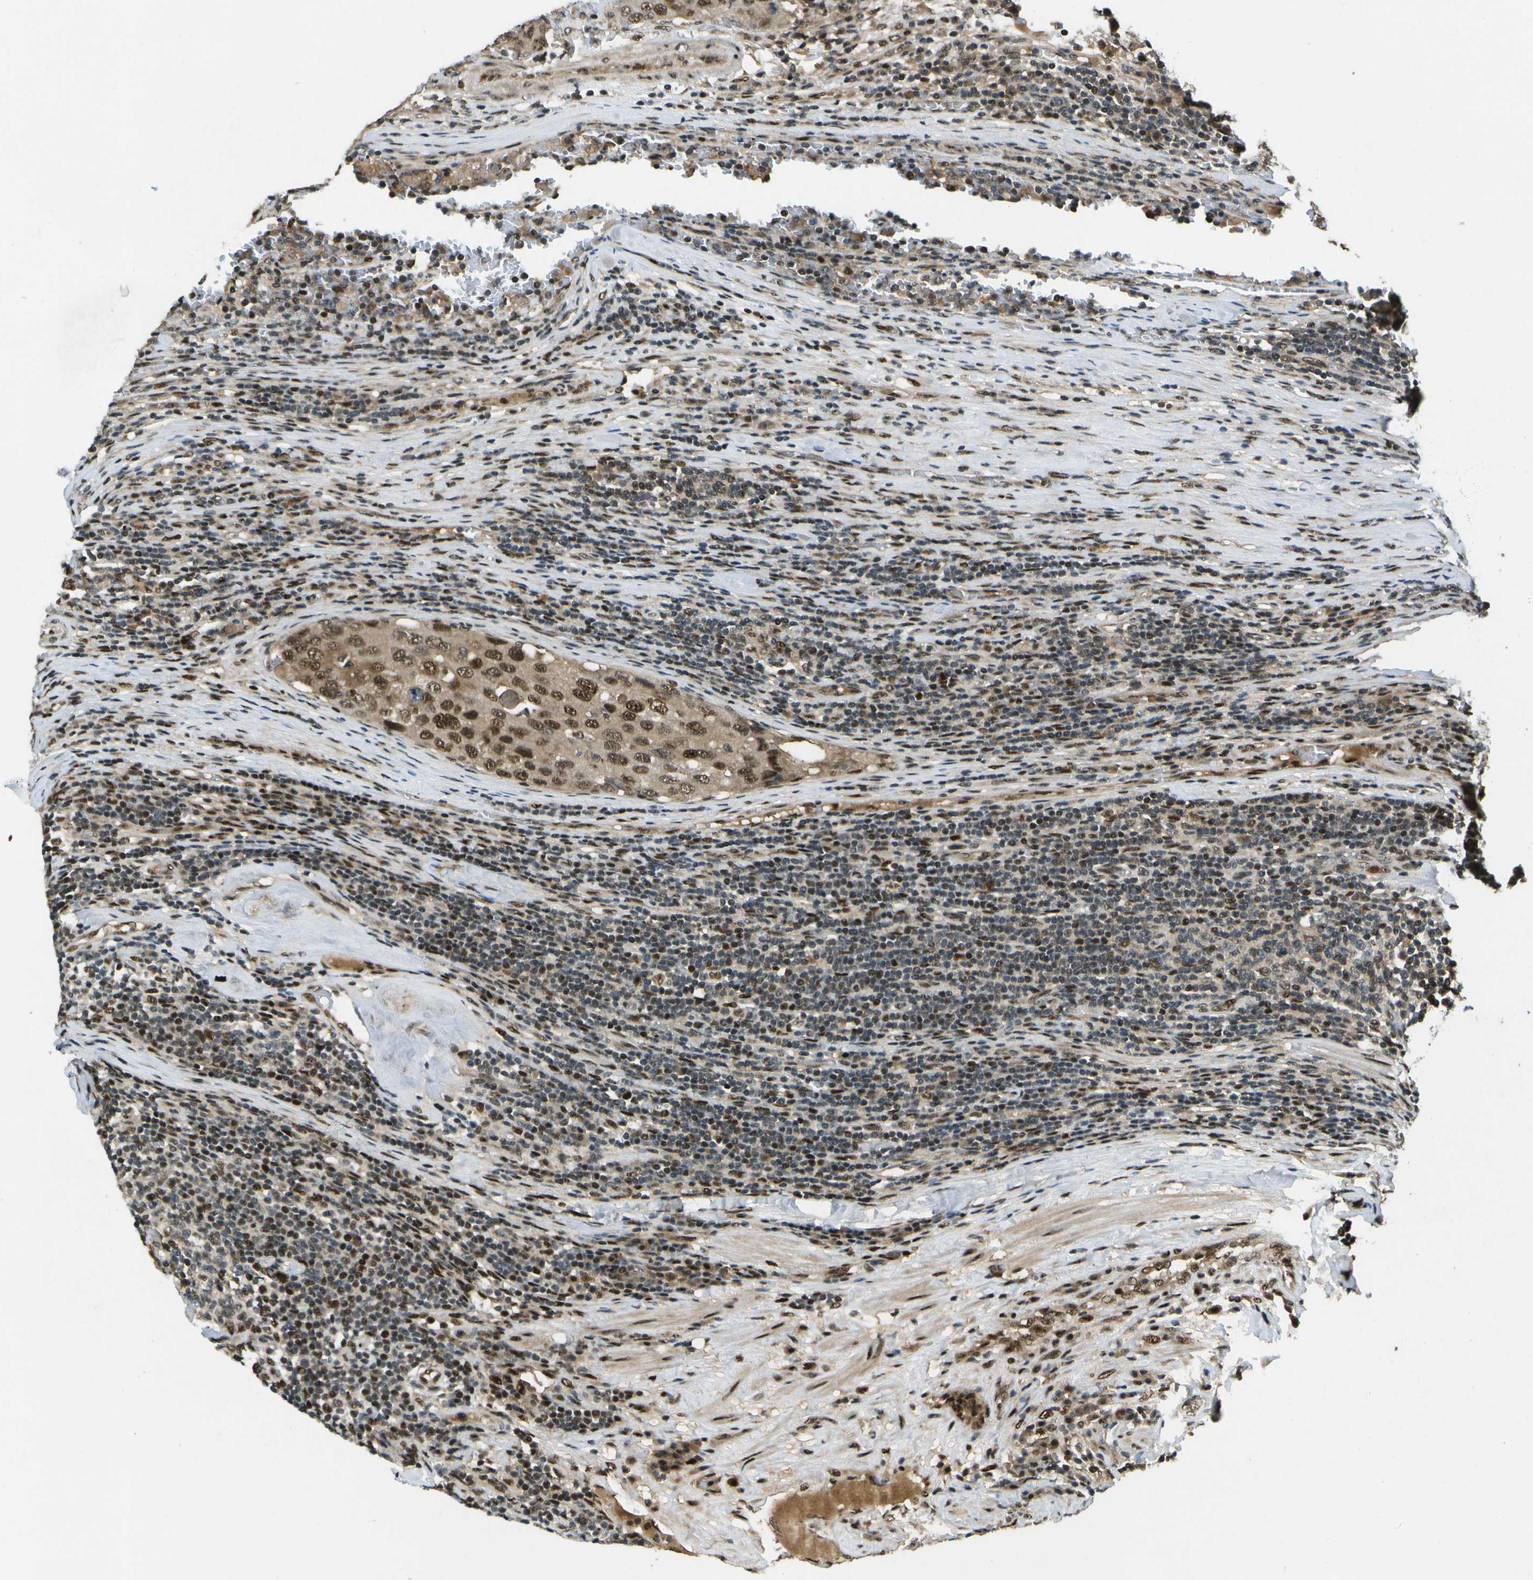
{"staining": {"intensity": "moderate", "quantity": "25%-75%", "location": "cytoplasmic/membranous,nuclear"}, "tissue": "urothelial cancer", "cell_type": "Tumor cells", "image_type": "cancer", "snomed": [{"axis": "morphology", "description": "Urothelial carcinoma, High grade"}, {"axis": "topography", "description": "Lymph node"}, {"axis": "topography", "description": "Urinary bladder"}], "caption": "Tumor cells display medium levels of moderate cytoplasmic/membranous and nuclear staining in approximately 25%-75% of cells in high-grade urothelial carcinoma. The staining was performed using DAB (3,3'-diaminobenzidine) to visualize the protein expression in brown, while the nuclei were stained in blue with hematoxylin (Magnification: 20x).", "gene": "GANC", "patient": {"sex": "male", "age": 51}}